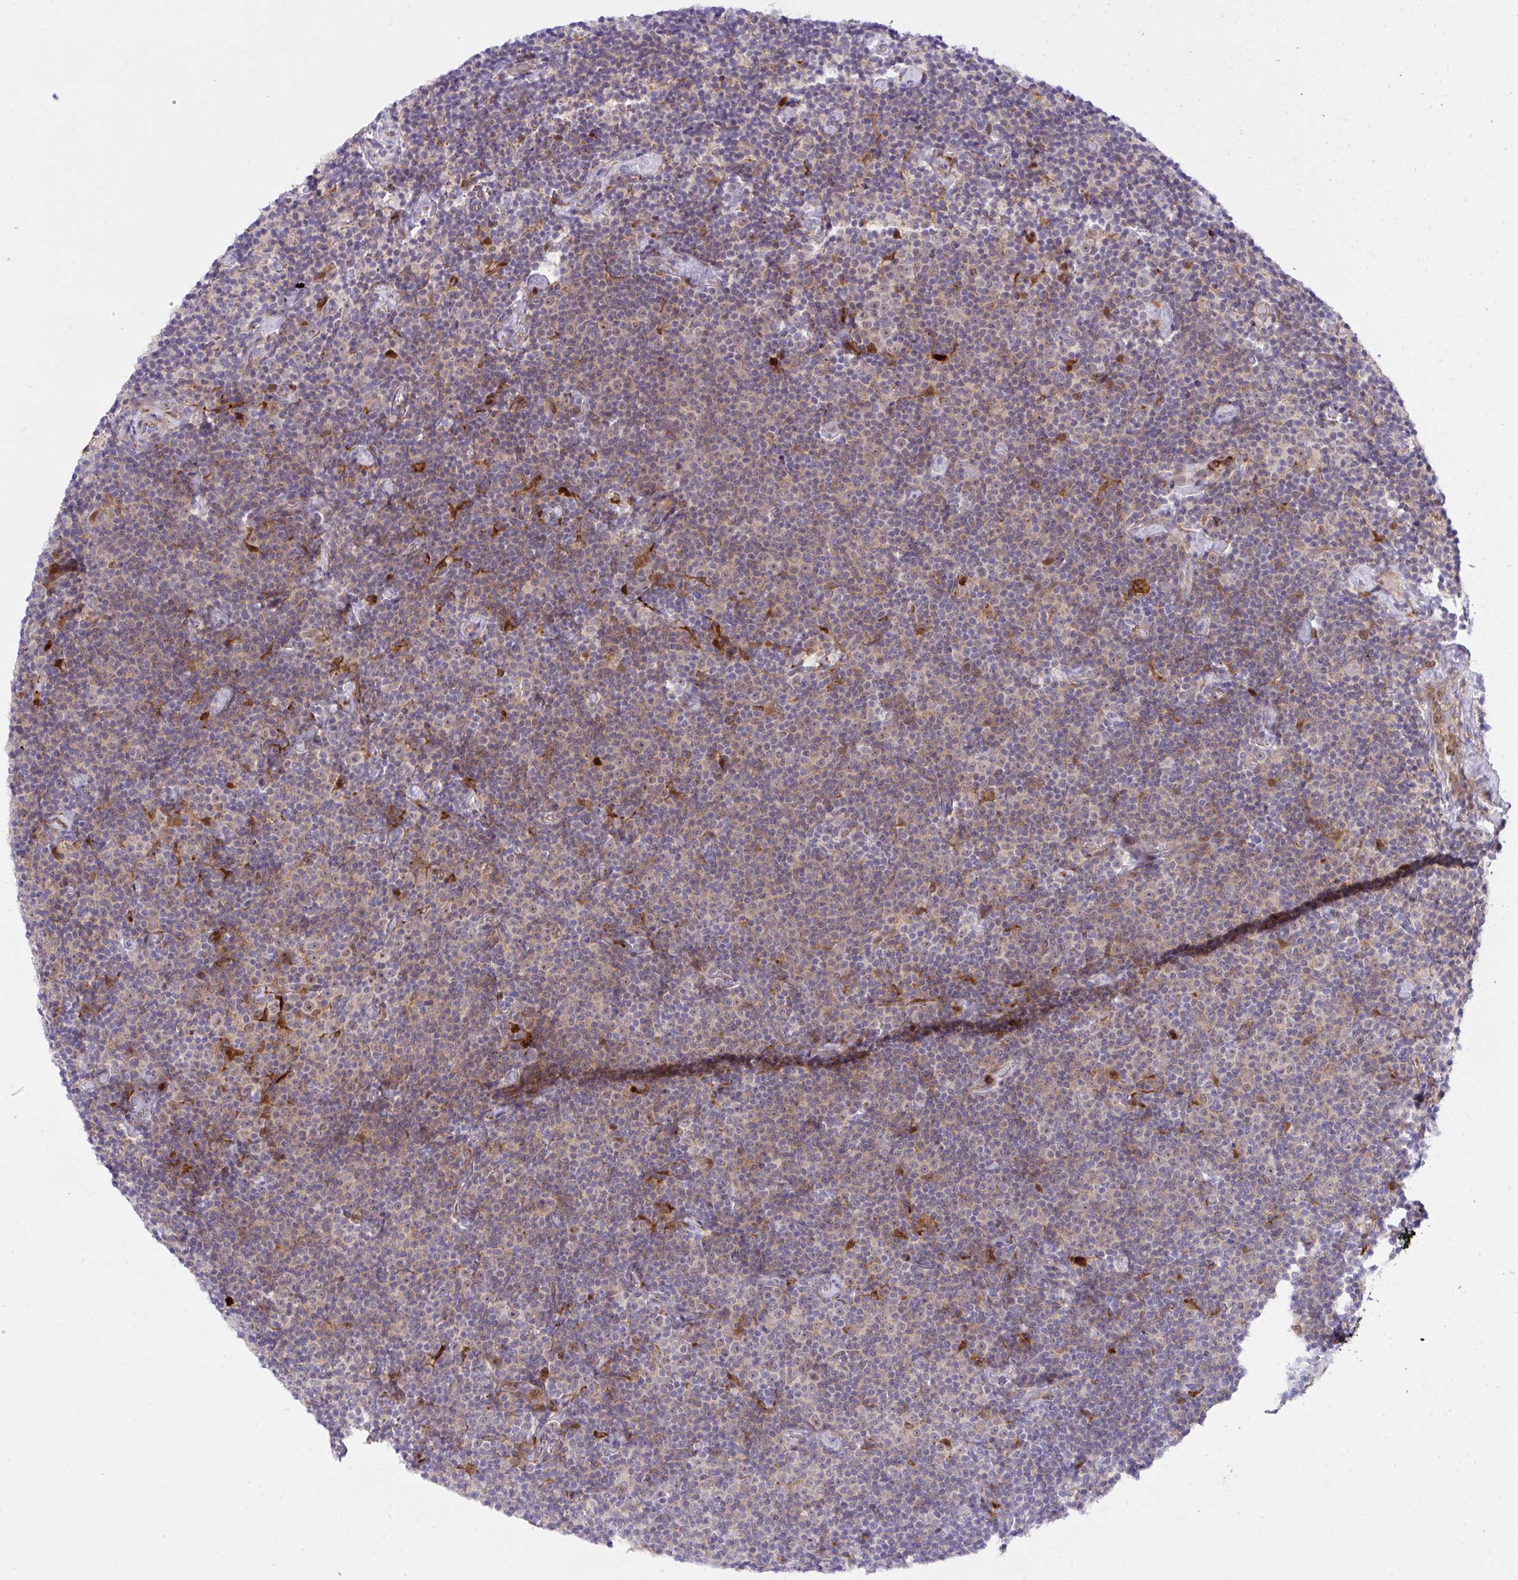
{"staining": {"intensity": "weak", "quantity": "25%-75%", "location": "cytoplasmic/membranous"}, "tissue": "lymphoma", "cell_type": "Tumor cells", "image_type": "cancer", "snomed": [{"axis": "morphology", "description": "Malignant lymphoma, non-Hodgkin's type, Low grade"}, {"axis": "topography", "description": "Lymph node"}], "caption": "The micrograph shows a brown stain indicating the presence of a protein in the cytoplasmic/membranous of tumor cells in lymphoma.", "gene": "ZNF554", "patient": {"sex": "male", "age": 81}}